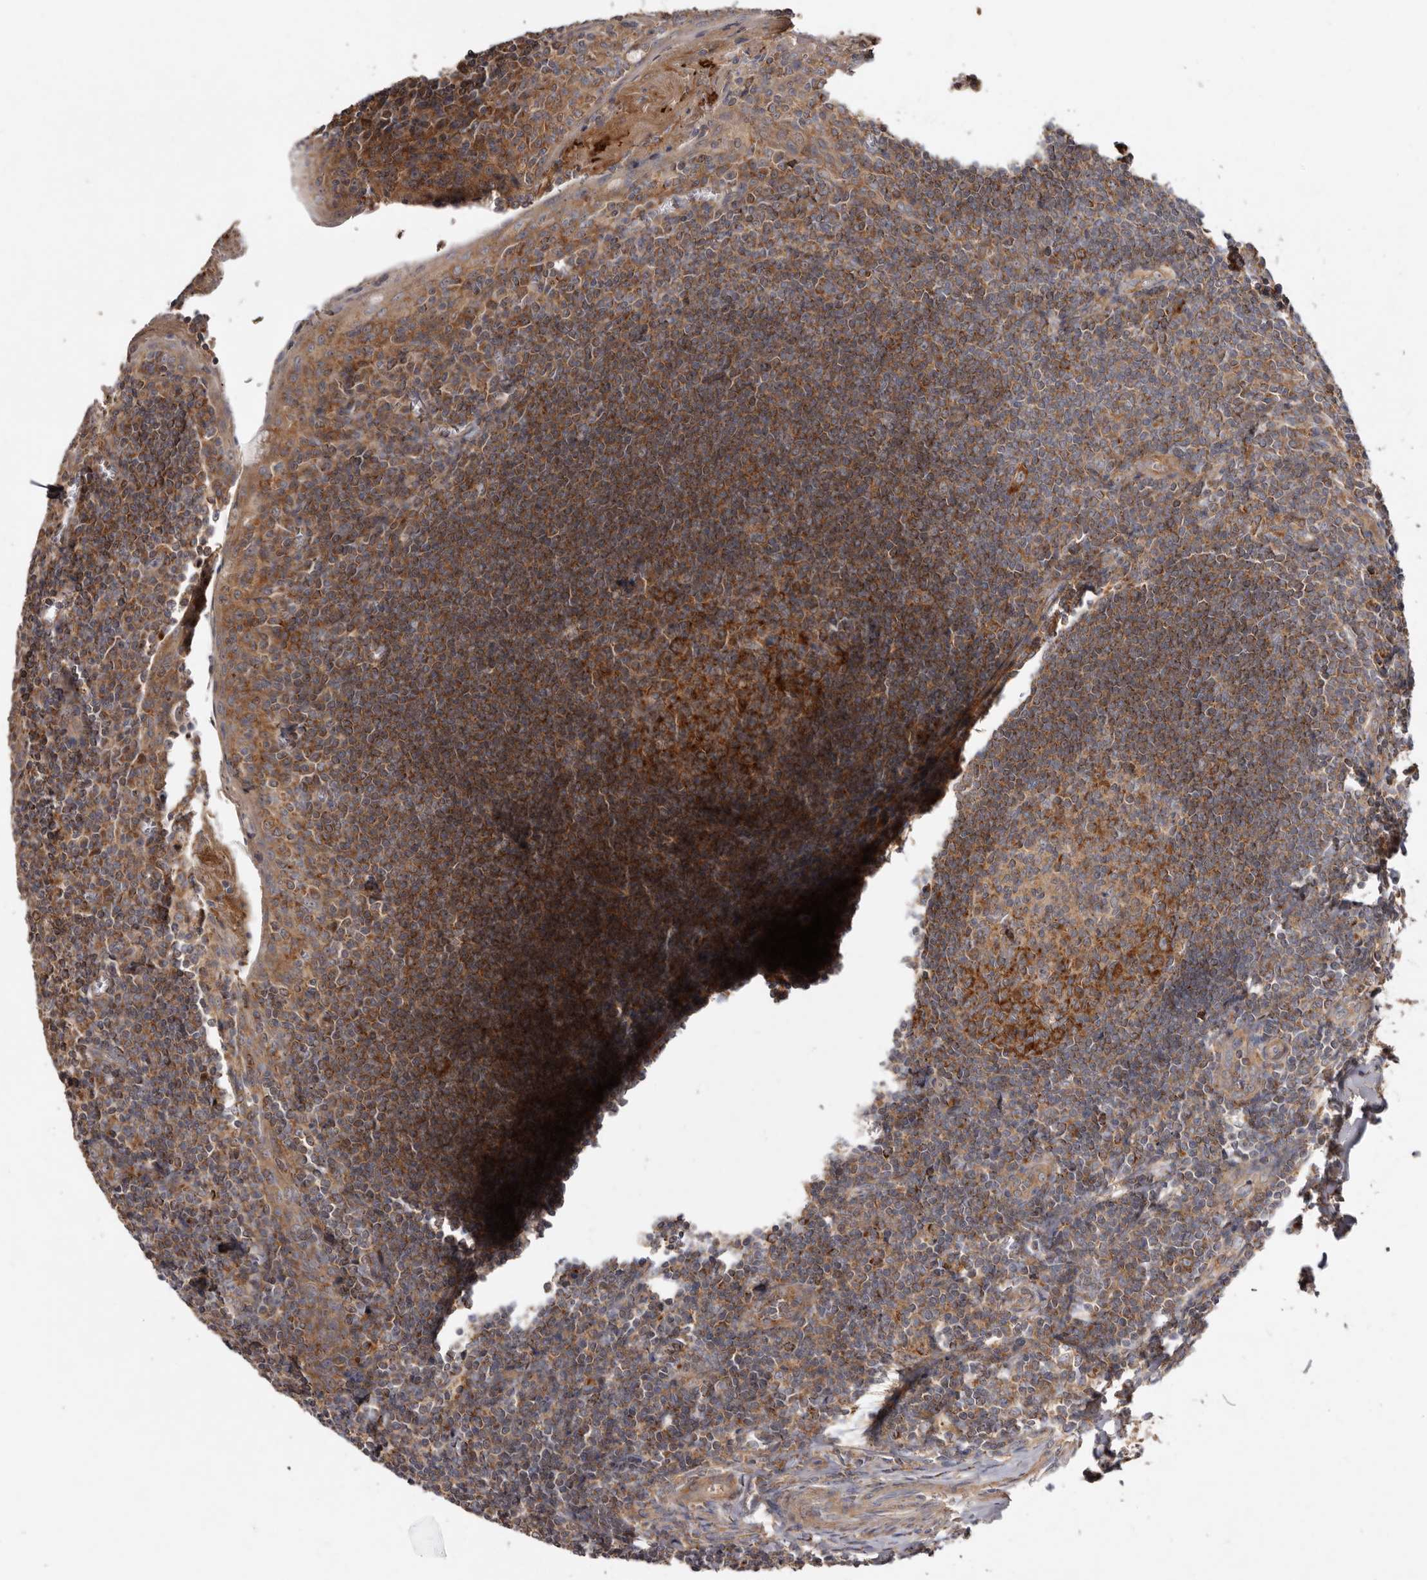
{"staining": {"intensity": "moderate", "quantity": ">75%", "location": "cytoplasmic/membranous"}, "tissue": "tonsil", "cell_type": "Germinal center cells", "image_type": "normal", "snomed": [{"axis": "morphology", "description": "Normal tissue, NOS"}, {"axis": "topography", "description": "Tonsil"}], "caption": "The micrograph shows a brown stain indicating the presence of a protein in the cytoplasmic/membranous of germinal center cells in tonsil.", "gene": "GOT1L1", "patient": {"sex": "male", "age": 27}}